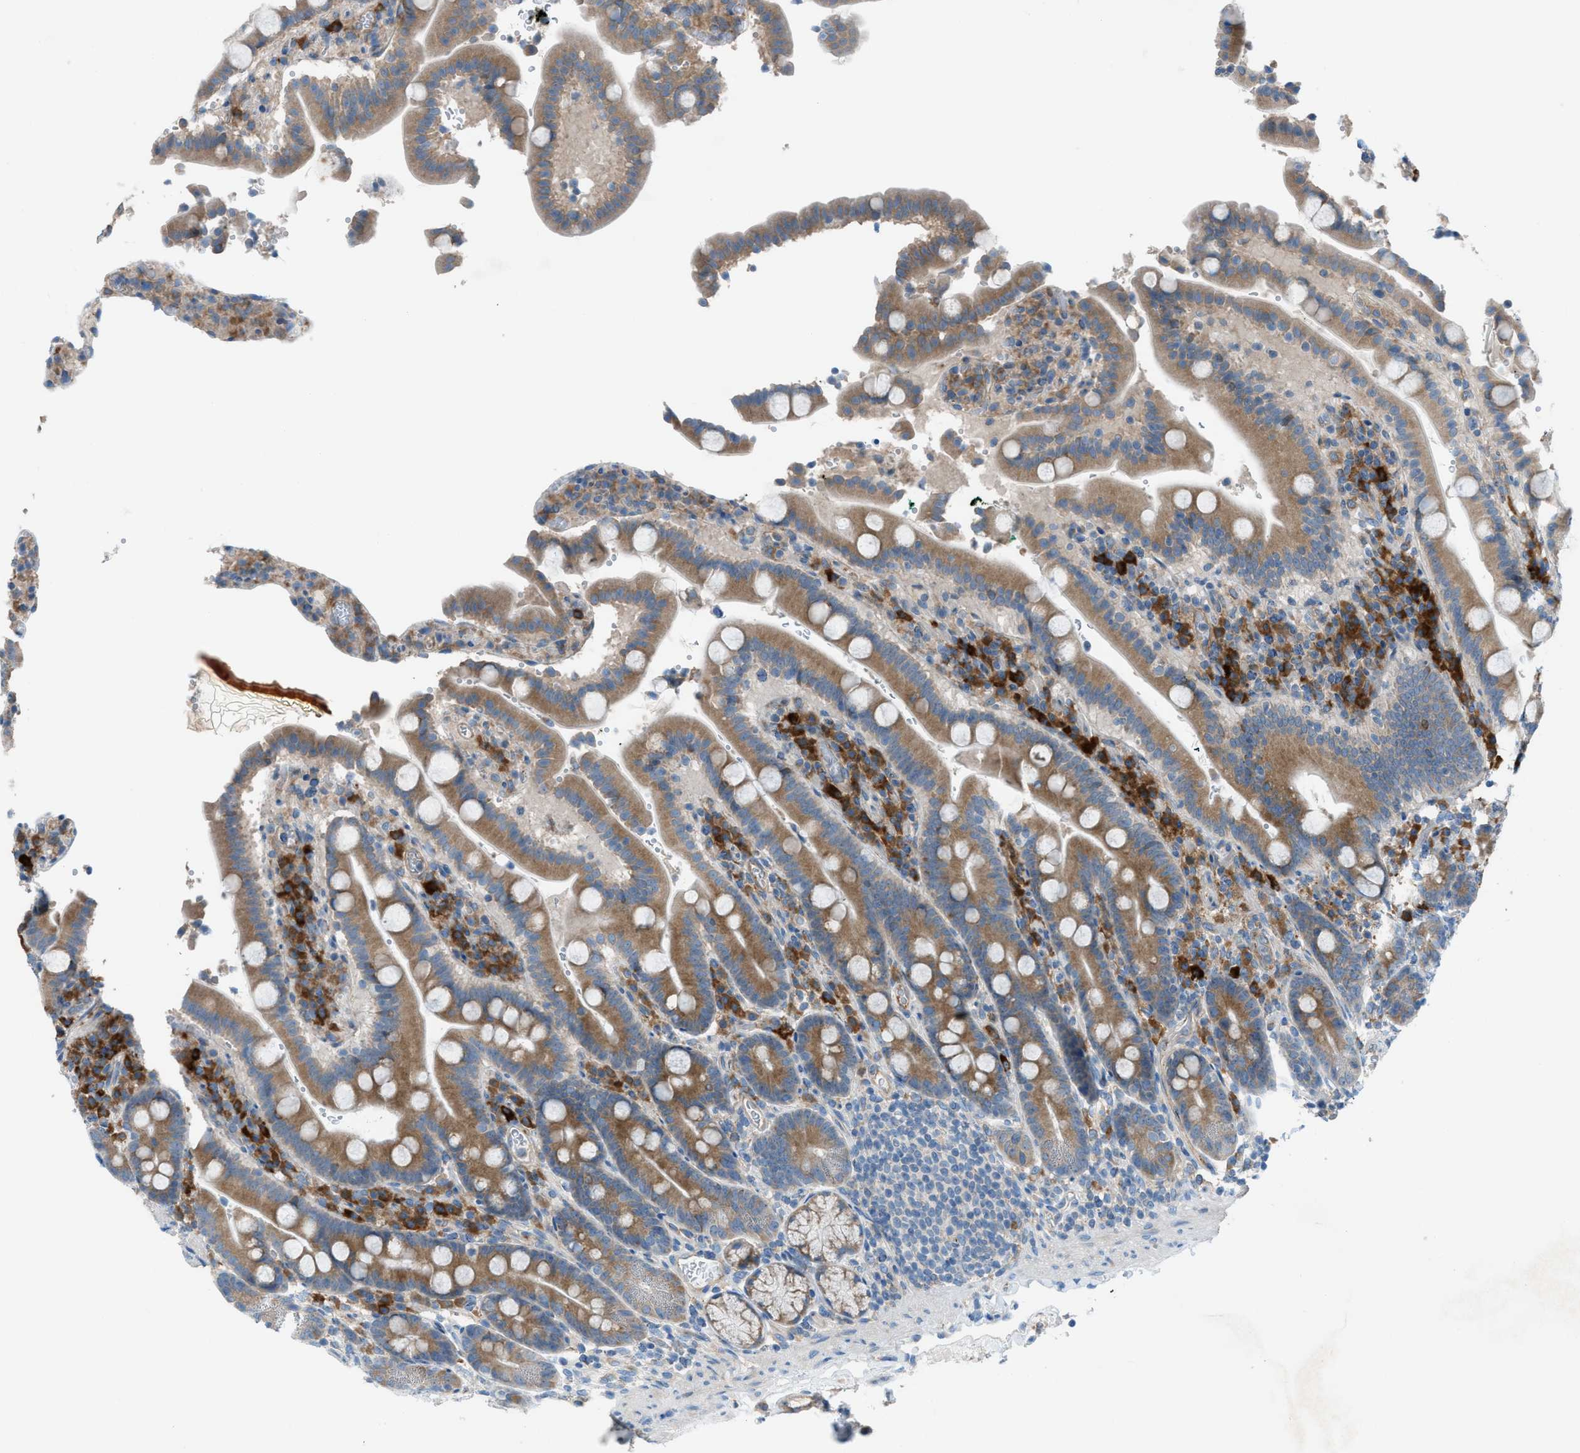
{"staining": {"intensity": "moderate", "quantity": ">75%", "location": "cytoplasmic/membranous"}, "tissue": "duodenum", "cell_type": "Glandular cells", "image_type": "normal", "snomed": [{"axis": "morphology", "description": "Normal tissue, NOS"}, {"axis": "topography", "description": "Small intestine, NOS"}], "caption": "A brown stain shows moderate cytoplasmic/membranous staining of a protein in glandular cells of benign duodenum.", "gene": "HEG1", "patient": {"sex": "female", "age": 71}}